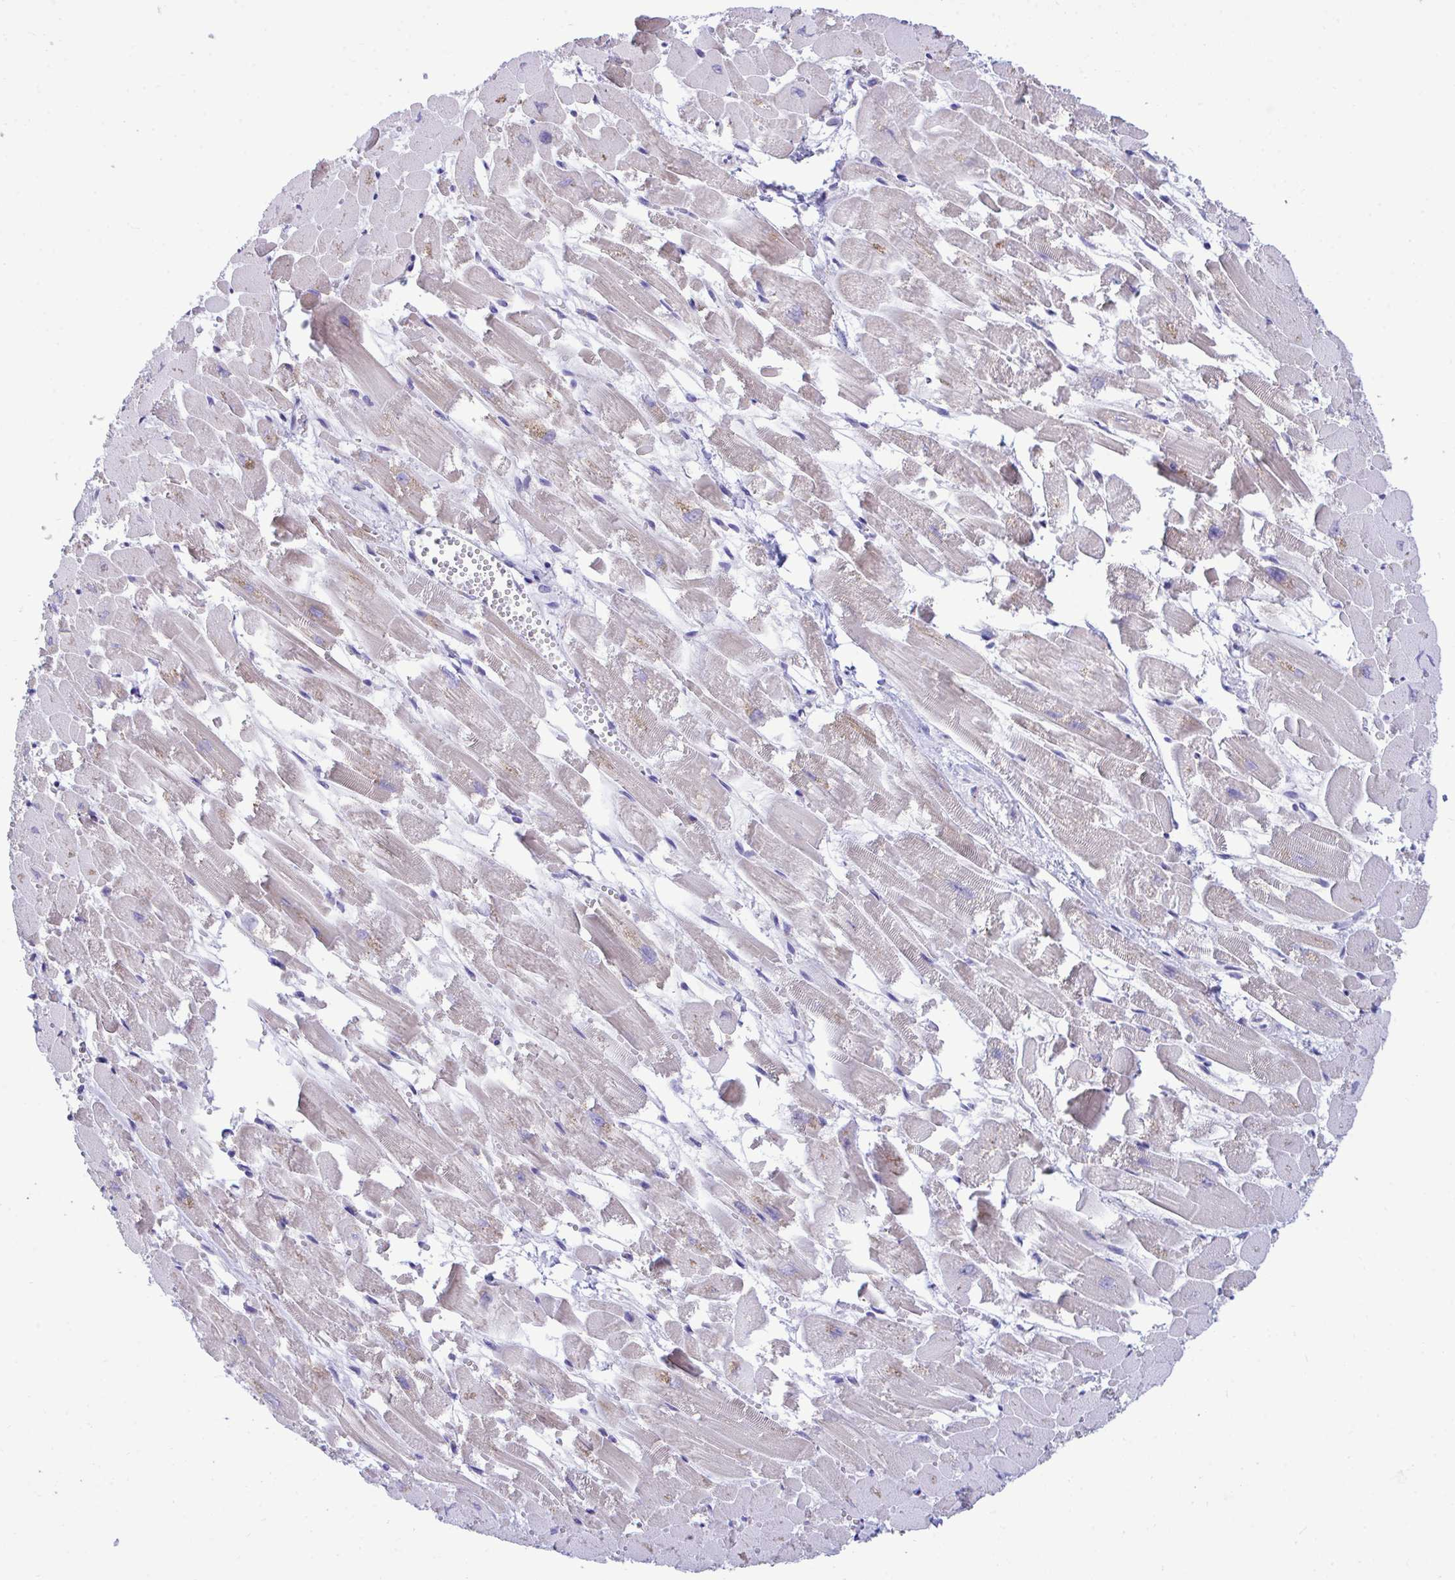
{"staining": {"intensity": "weak", "quantity": "<25%", "location": "cytoplasmic/membranous"}, "tissue": "heart muscle", "cell_type": "Cardiomyocytes", "image_type": "normal", "snomed": [{"axis": "morphology", "description": "Normal tissue, NOS"}, {"axis": "topography", "description": "Heart"}], "caption": "Histopathology image shows no protein staining in cardiomyocytes of normal heart muscle. (DAB IHC with hematoxylin counter stain).", "gene": "PIGK", "patient": {"sex": "female", "age": 52}}